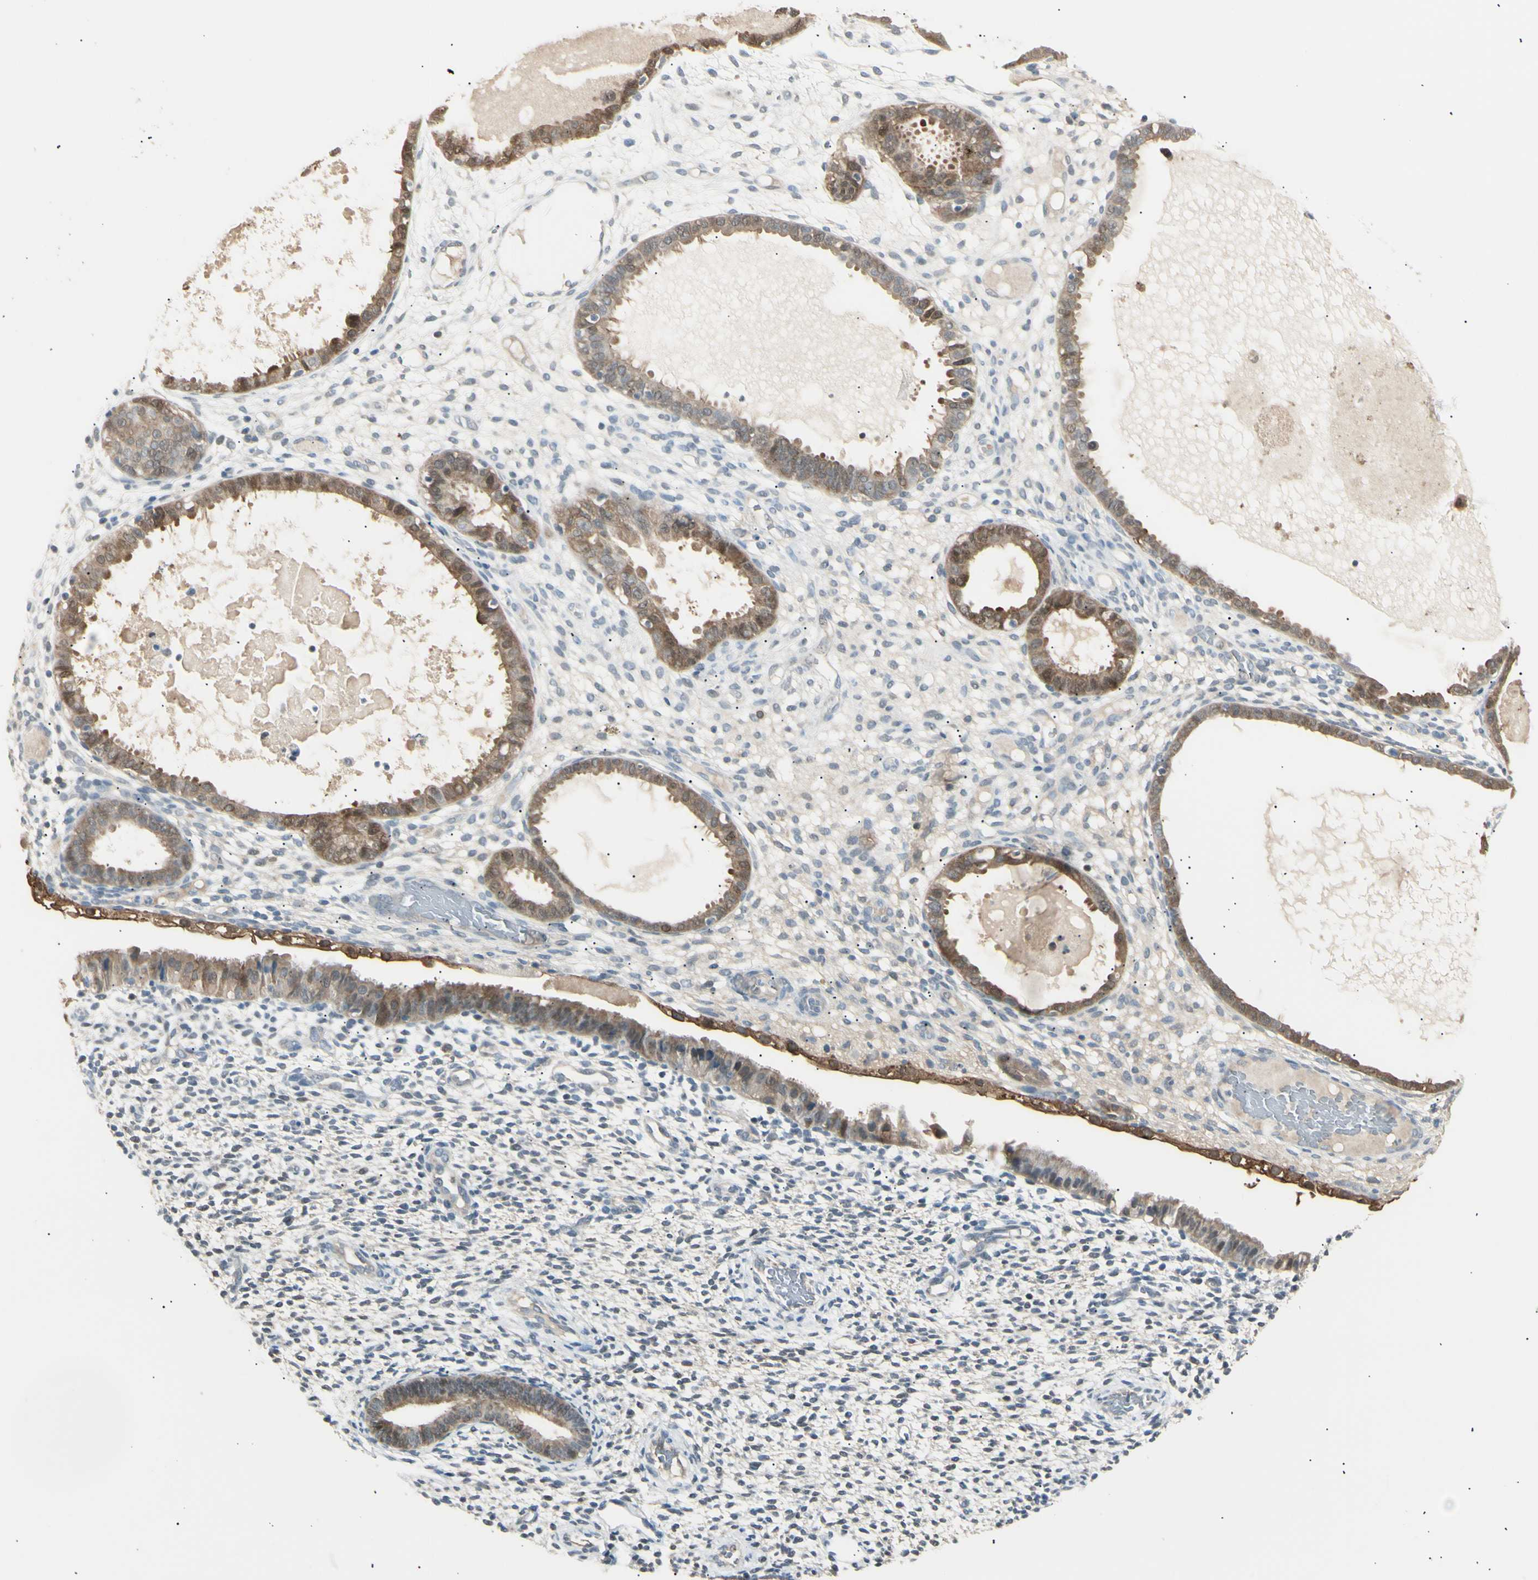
{"staining": {"intensity": "weak", "quantity": "<25%", "location": "cytoplasmic/membranous"}, "tissue": "endometrium", "cell_type": "Cells in endometrial stroma", "image_type": "normal", "snomed": [{"axis": "morphology", "description": "Normal tissue, NOS"}, {"axis": "topography", "description": "Endometrium"}], "caption": "Protein analysis of unremarkable endometrium exhibits no significant expression in cells in endometrial stroma.", "gene": "LHPP", "patient": {"sex": "female", "age": 61}}